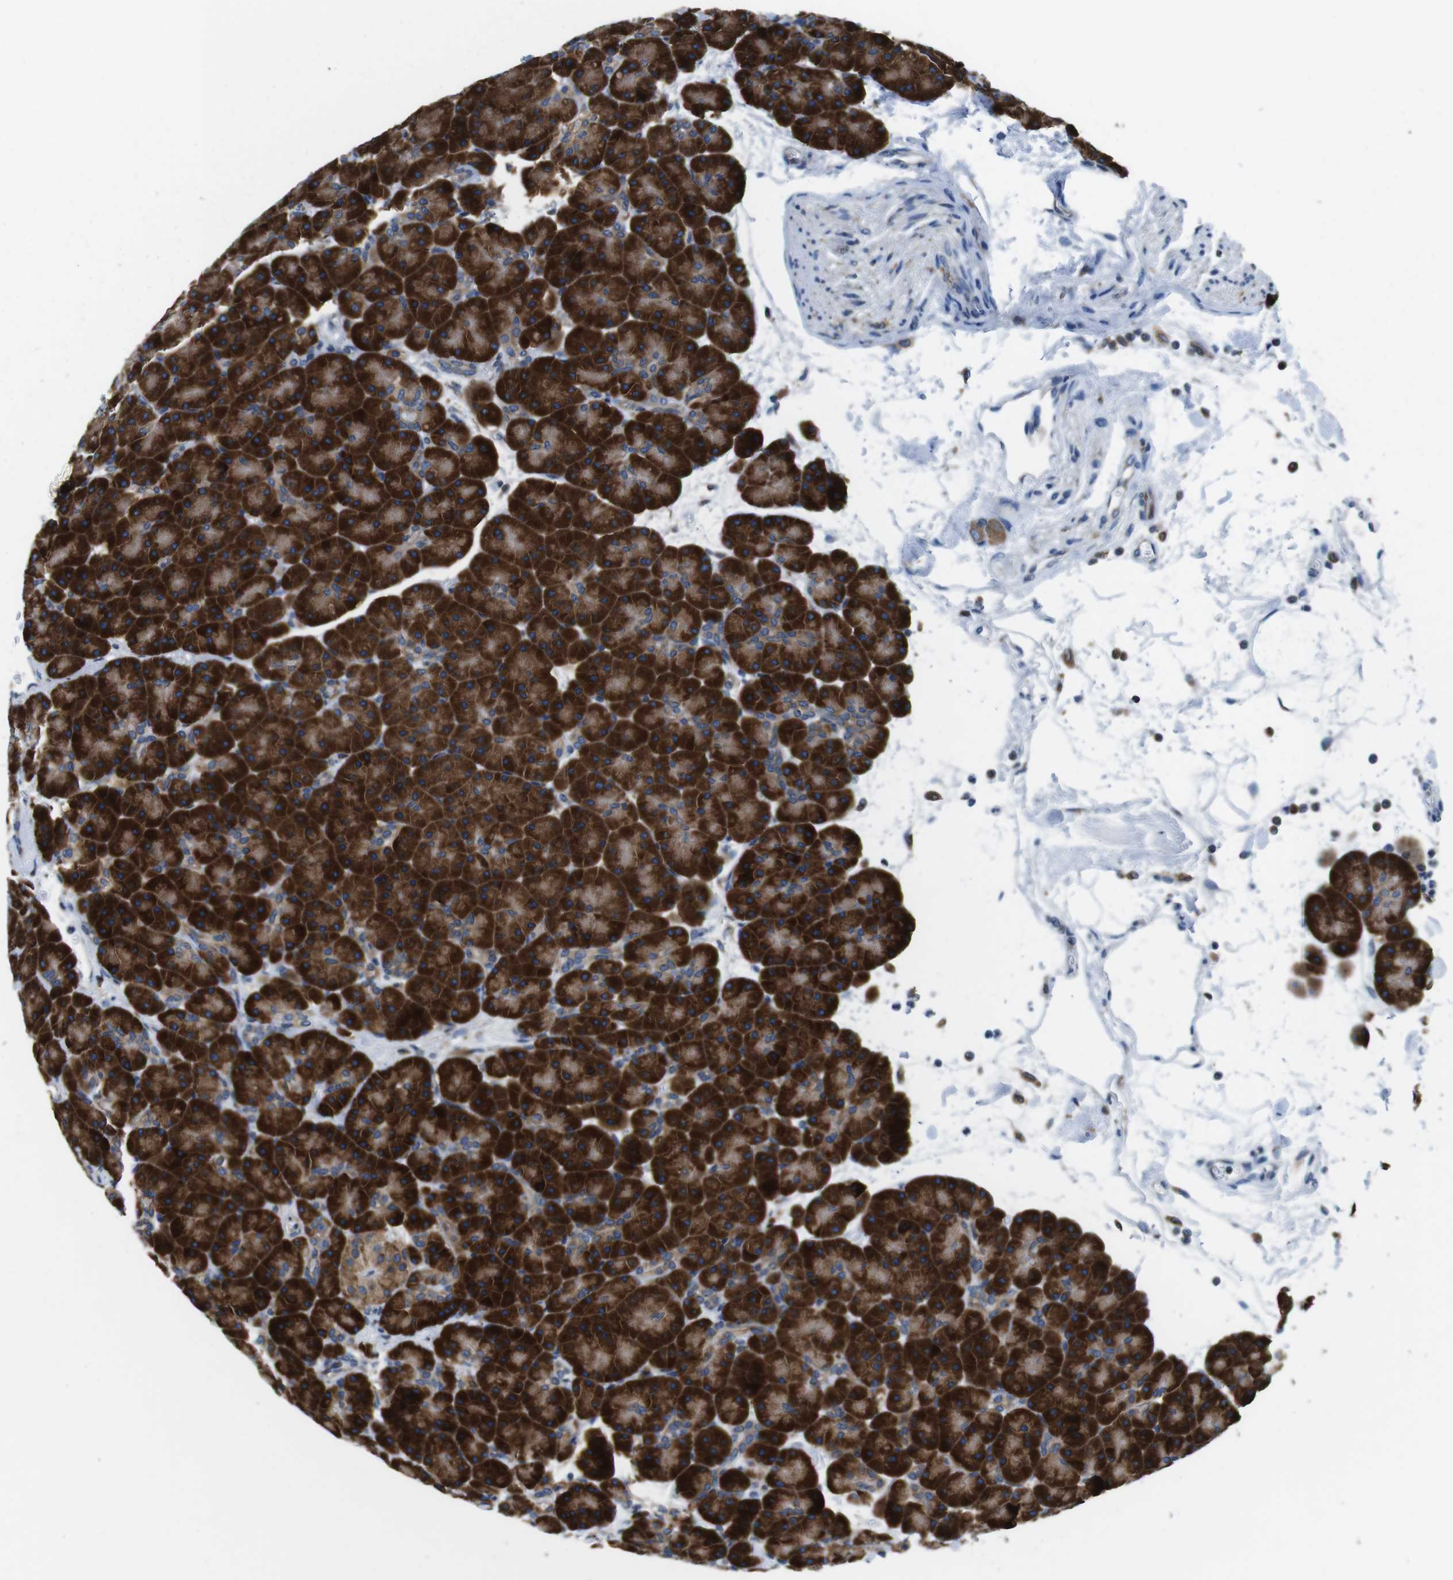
{"staining": {"intensity": "strong", "quantity": ">75%", "location": "cytoplasmic/membranous"}, "tissue": "pancreas", "cell_type": "Exocrine glandular cells", "image_type": "normal", "snomed": [{"axis": "morphology", "description": "Normal tissue, NOS"}, {"axis": "topography", "description": "Pancreas"}], "caption": "The micrograph shows a brown stain indicating the presence of a protein in the cytoplasmic/membranous of exocrine glandular cells in pancreas. (Brightfield microscopy of DAB IHC at high magnification).", "gene": "UGGT1", "patient": {"sex": "male", "age": 66}}